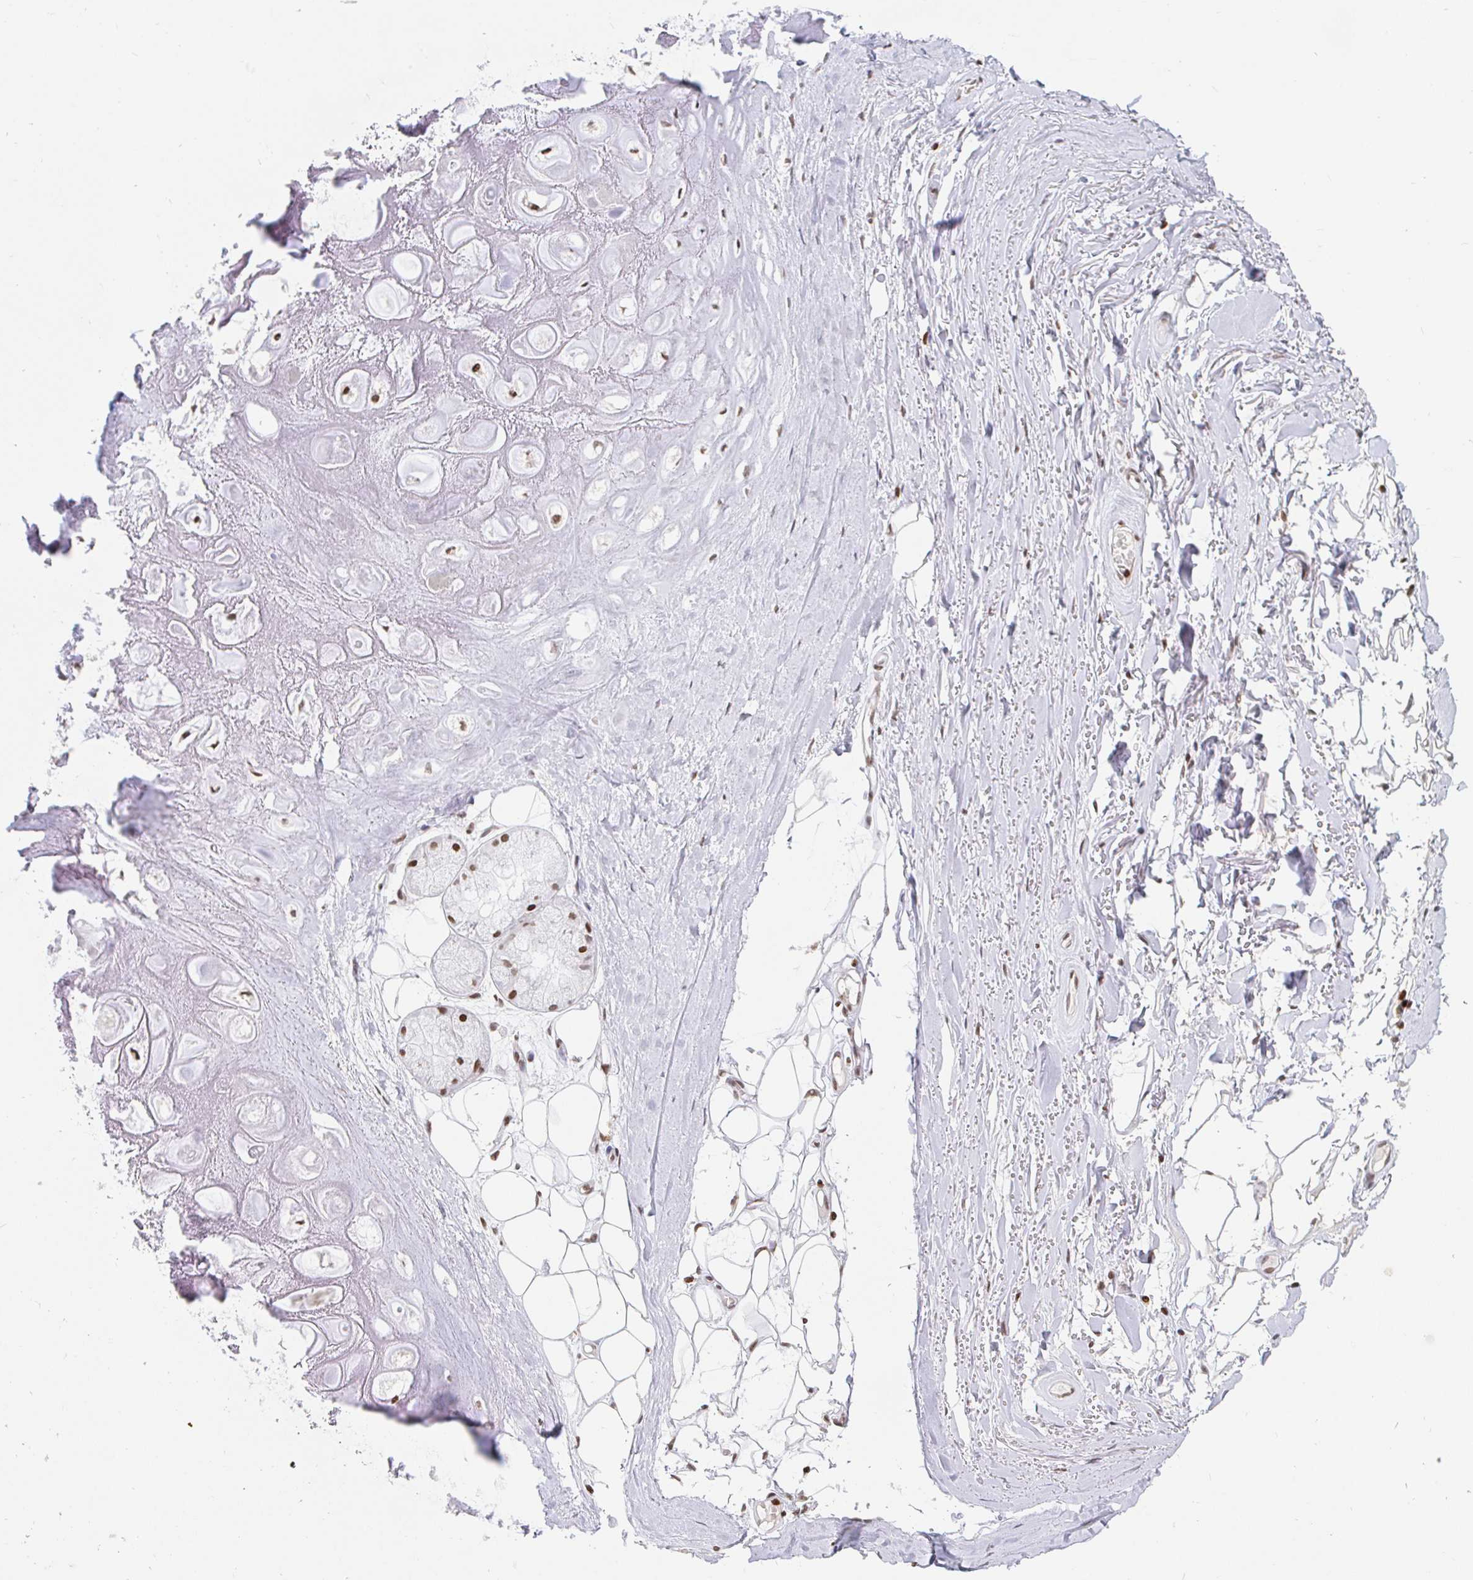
{"staining": {"intensity": "moderate", "quantity": "<25%", "location": "nuclear"}, "tissue": "adipose tissue", "cell_type": "Adipocytes", "image_type": "normal", "snomed": [{"axis": "morphology", "description": "Normal tissue, NOS"}, {"axis": "topography", "description": "Lymph node"}, {"axis": "topography", "description": "Cartilage tissue"}, {"axis": "topography", "description": "Nasopharynx"}], "caption": "Adipocytes show low levels of moderate nuclear expression in approximately <25% of cells in benign adipose tissue.", "gene": "HOXC10", "patient": {"sex": "male", "age": 63}}